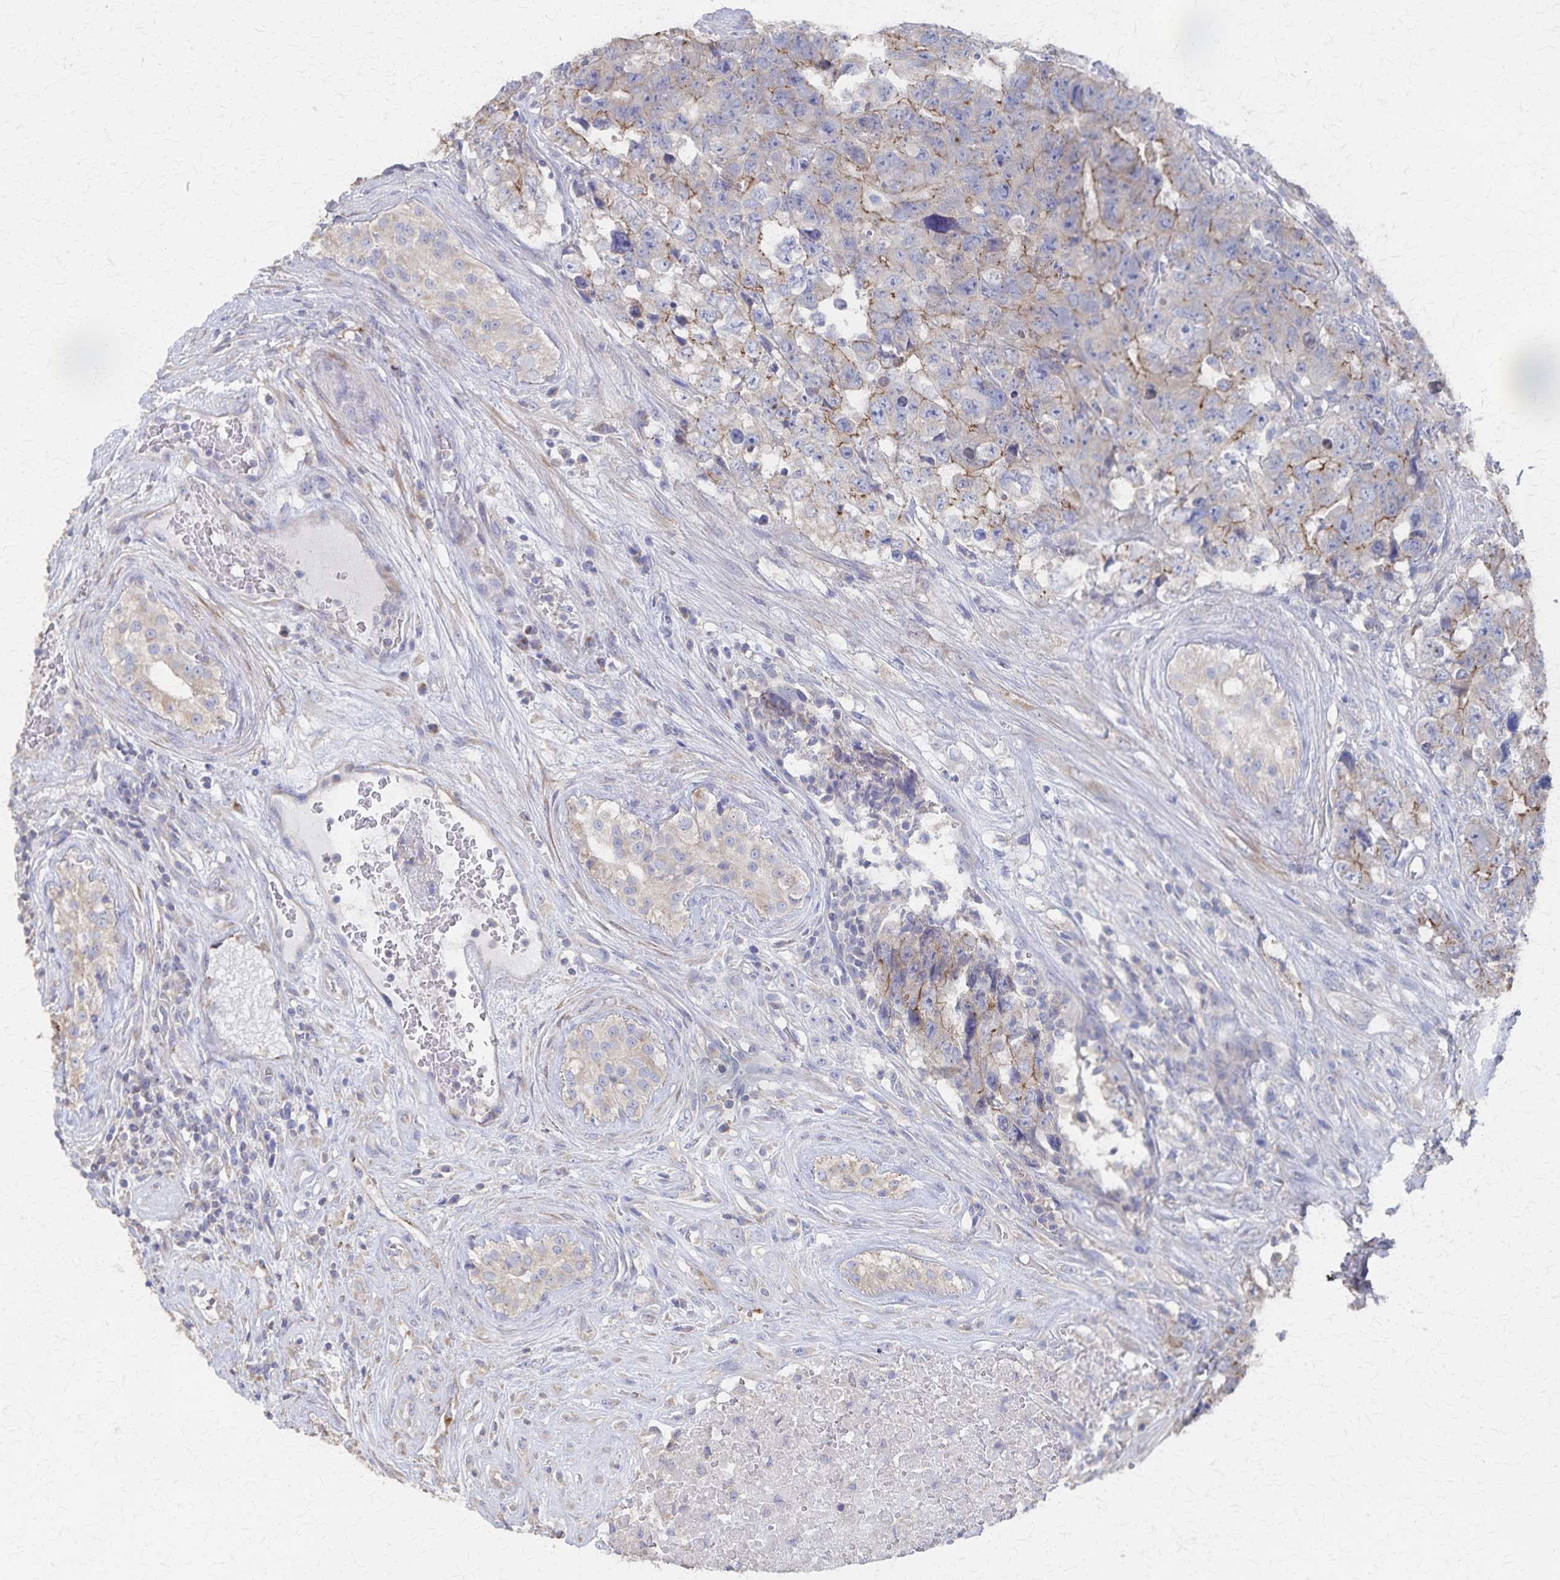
{"staining": {"intensity": "moderate", "quantity": "25%-75%", "location": "cytoplasmic/membranous"}, "tissue": "testis cancer", "cell_type": "Tumor cells", "image_type": "cancer", "snomed": [{"axis": "morphology", "description": "Carcinoma, Embryonal, NOS"}, {"axis": "topography", "description": "Testis"}], "caption": "DAB immunohistochemical staining of human testis embryonal carcinoma shows moderate cytoplasmic/membranous protein positivity in approximately 25%-75% of tumor cells.", "gene": "PGAP2", "patient": {"sex": "male", "age": 24}}